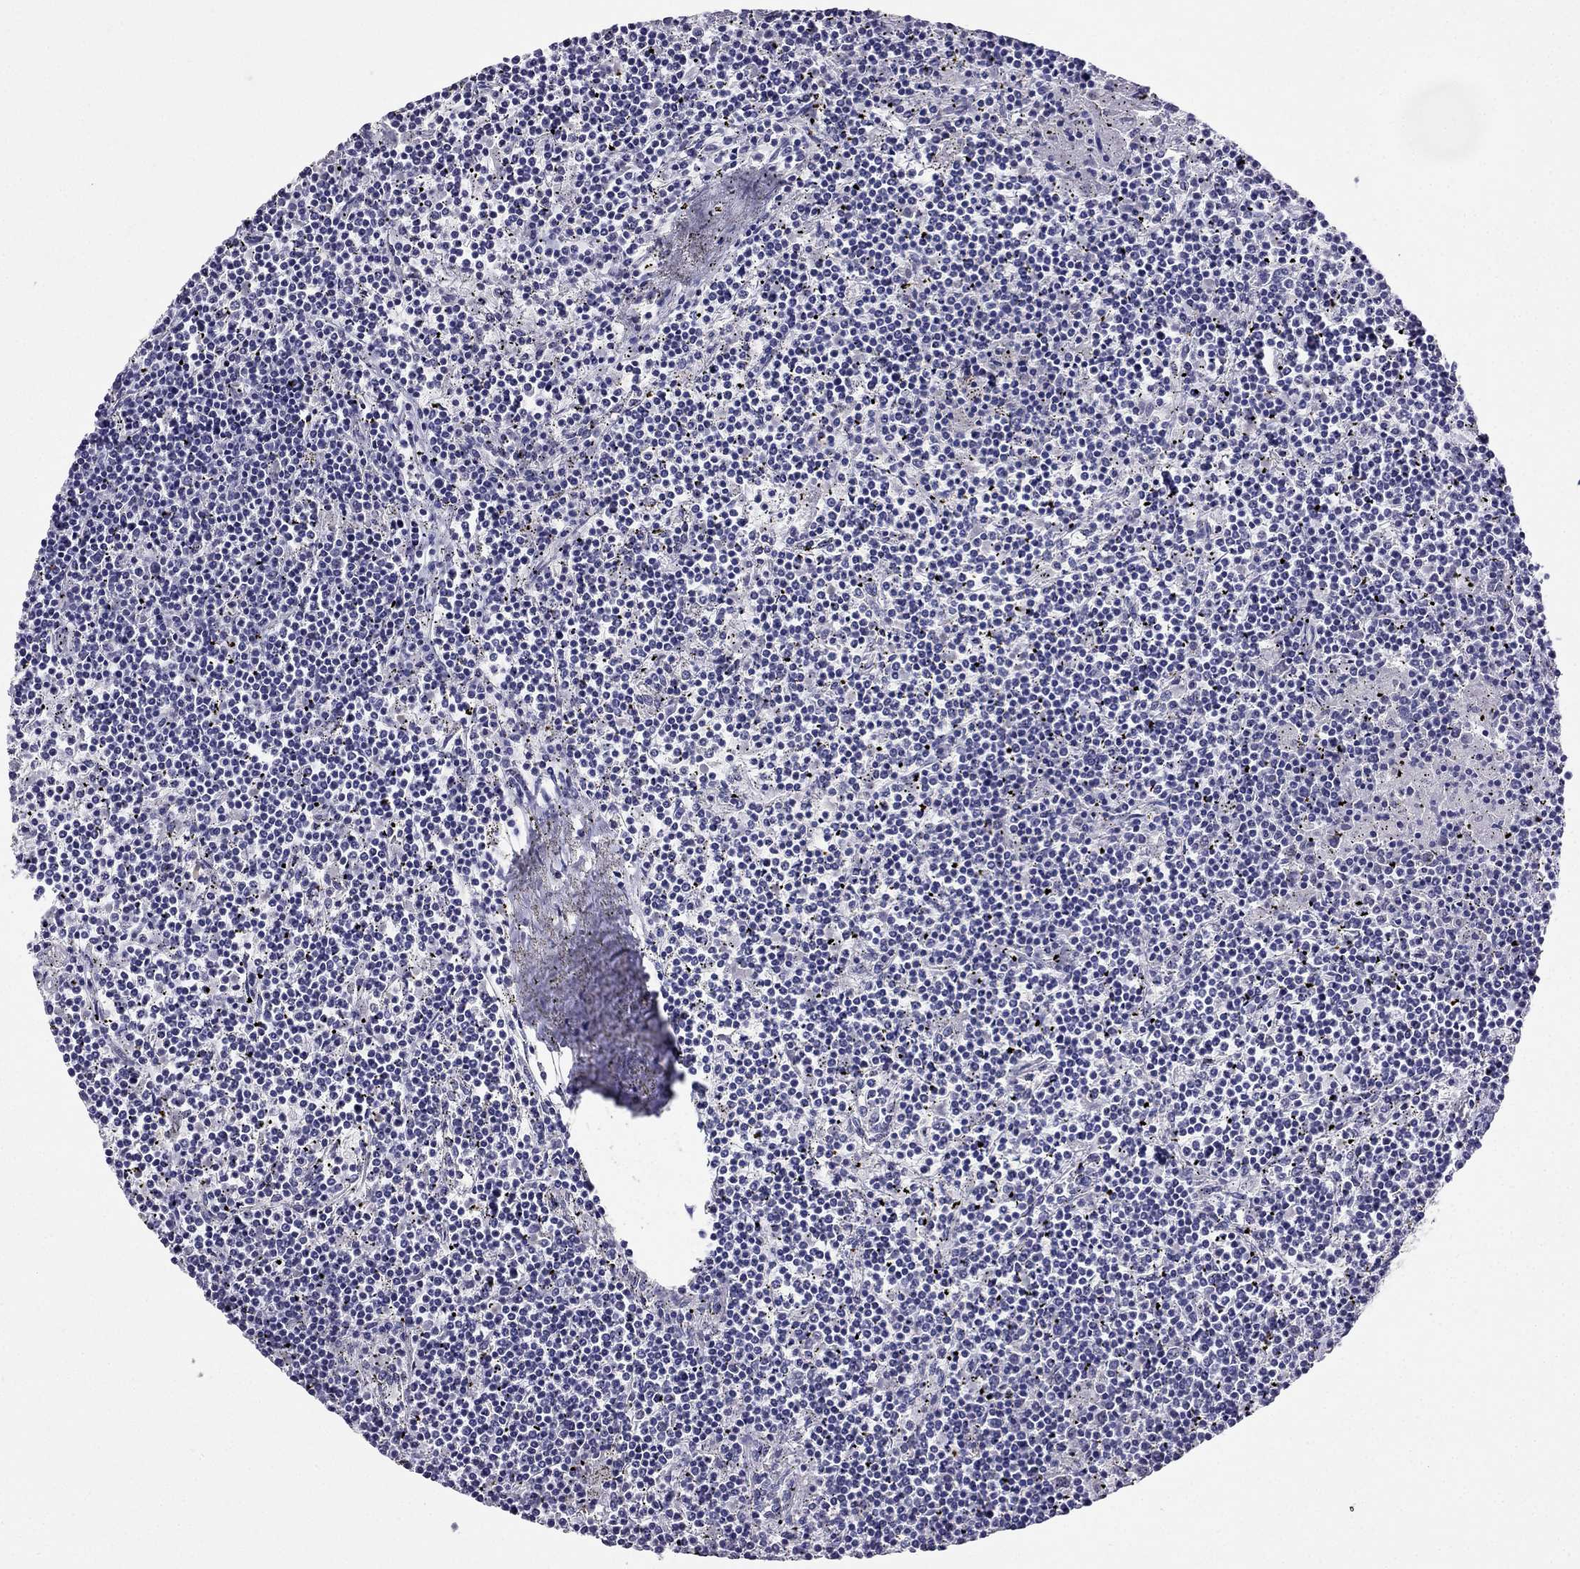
{"staining": {"intensity": "negative", "quantity": "none", "location": "none"}, "tissue": "lymphoma", "cell_type": "Tumor cells", "image_type": "cancer", "snomed": [{"axis": "morphology", "description": "Malignant lymphoma, non-Hodgkin's type, Low grade"}, {"axis": "topography", "description": "Spleen"}], "caption": "Lymphoma stained for a protein using immunohistochemistry (IHC) demonstrates no positivity tumor cells.", "gene": "ARID3A", "patient": {"sex": "female", "age": 19}}